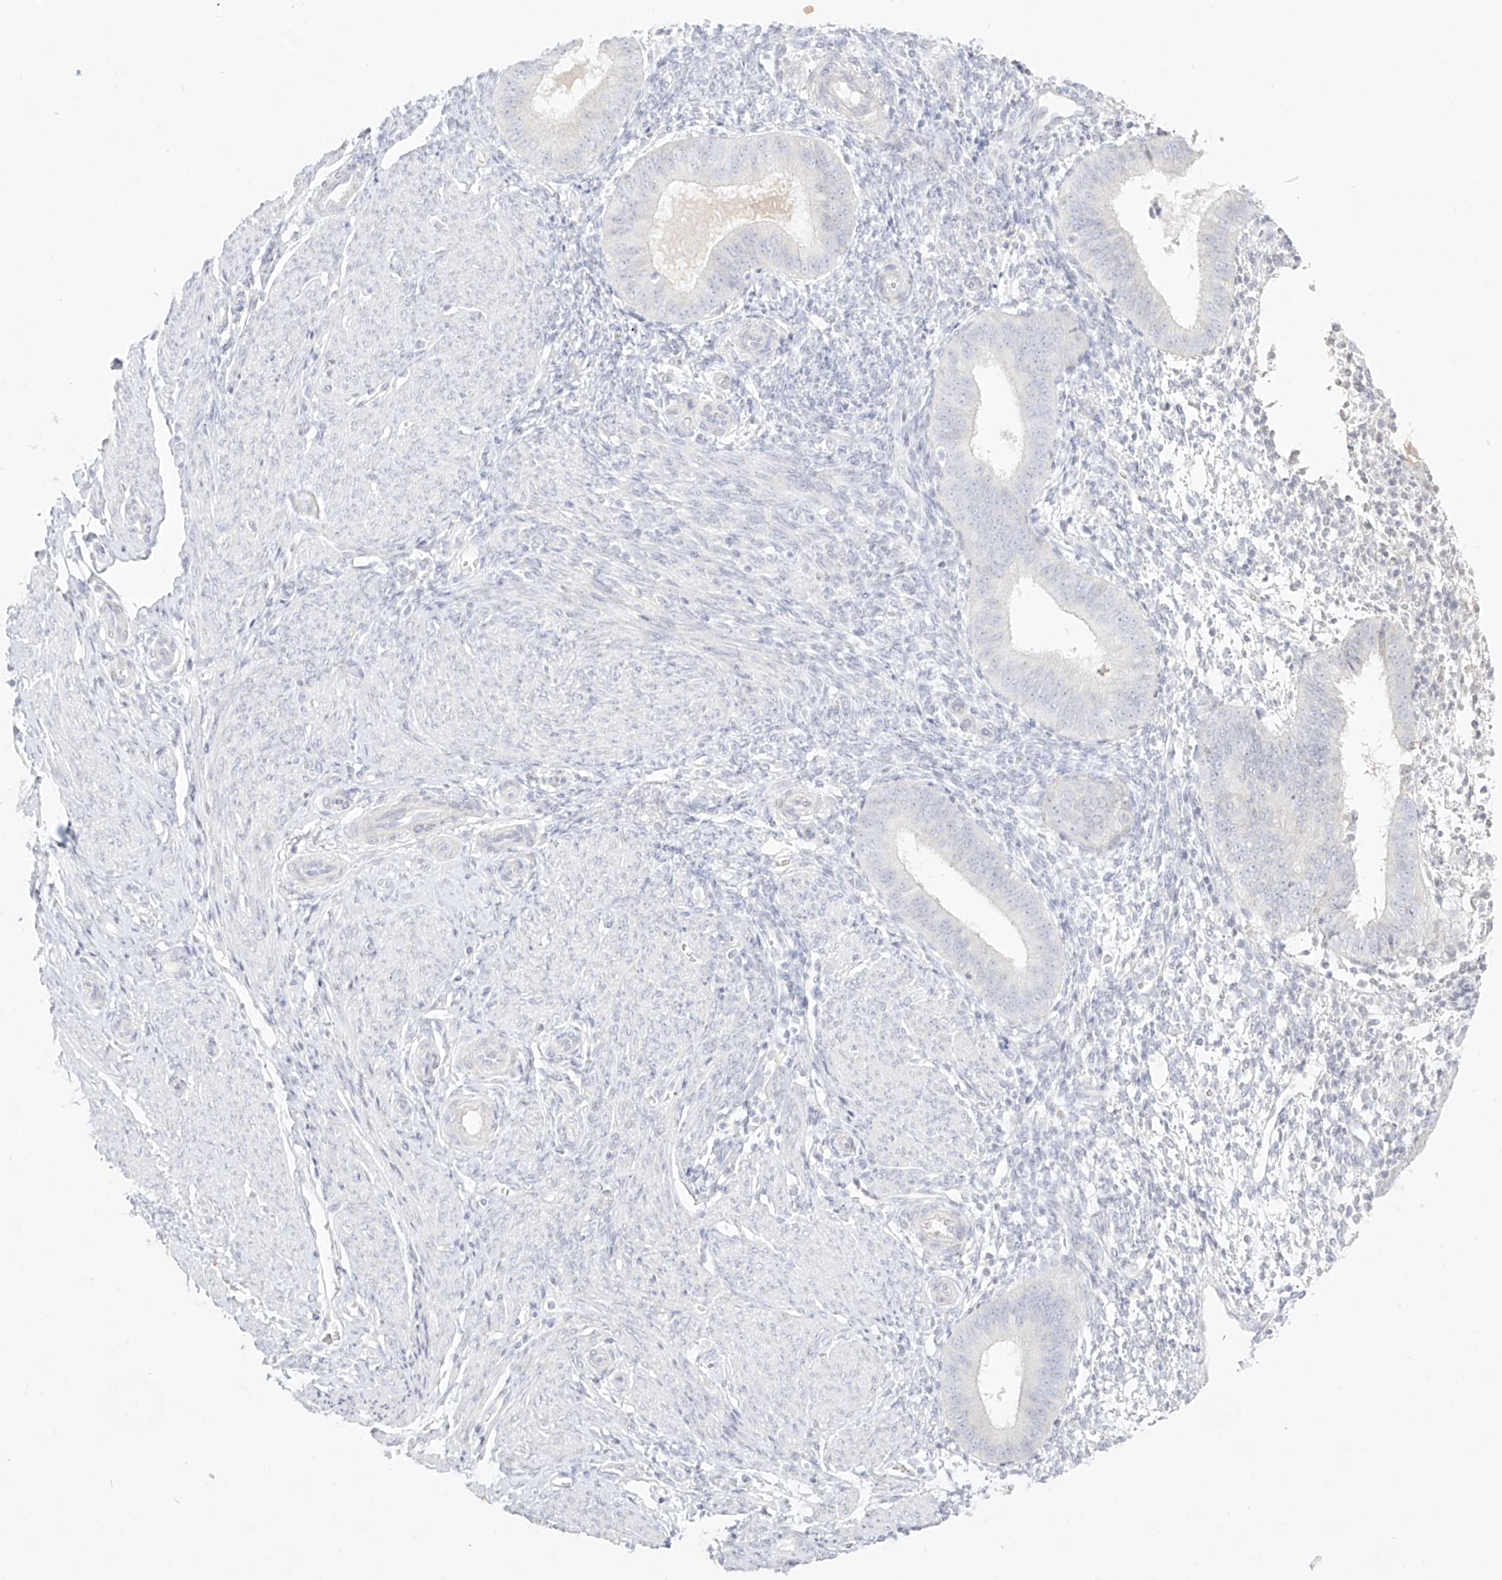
{"staining": {"intensity": "negative", "quantity": "none", "location": "none"}, "tissue": "endometrium", "cell_type": "Cells in endometrial stroma", "image_type": "normal", "snomed": [{"axis": "morphology", "description": "Normal tissue, NOS"}, {"axis": "topography", "description": "Uterus"}, {"axis": "topography", "description": "Endometrium"}], "caption": "High magnification brightfield microscopy of unremarkable endometrium stained with DAB (brown) and counterstained with hematoxylin (blue): cells in endometrial stroma show no significant staining. The staining is performed using DAB (3,3'-diaminobenzidine) brown chromogen with nuclei counter-stained in using hematoxylin.", "gene": "TGM4", "patient": {"sex": "female", "age": 48}}